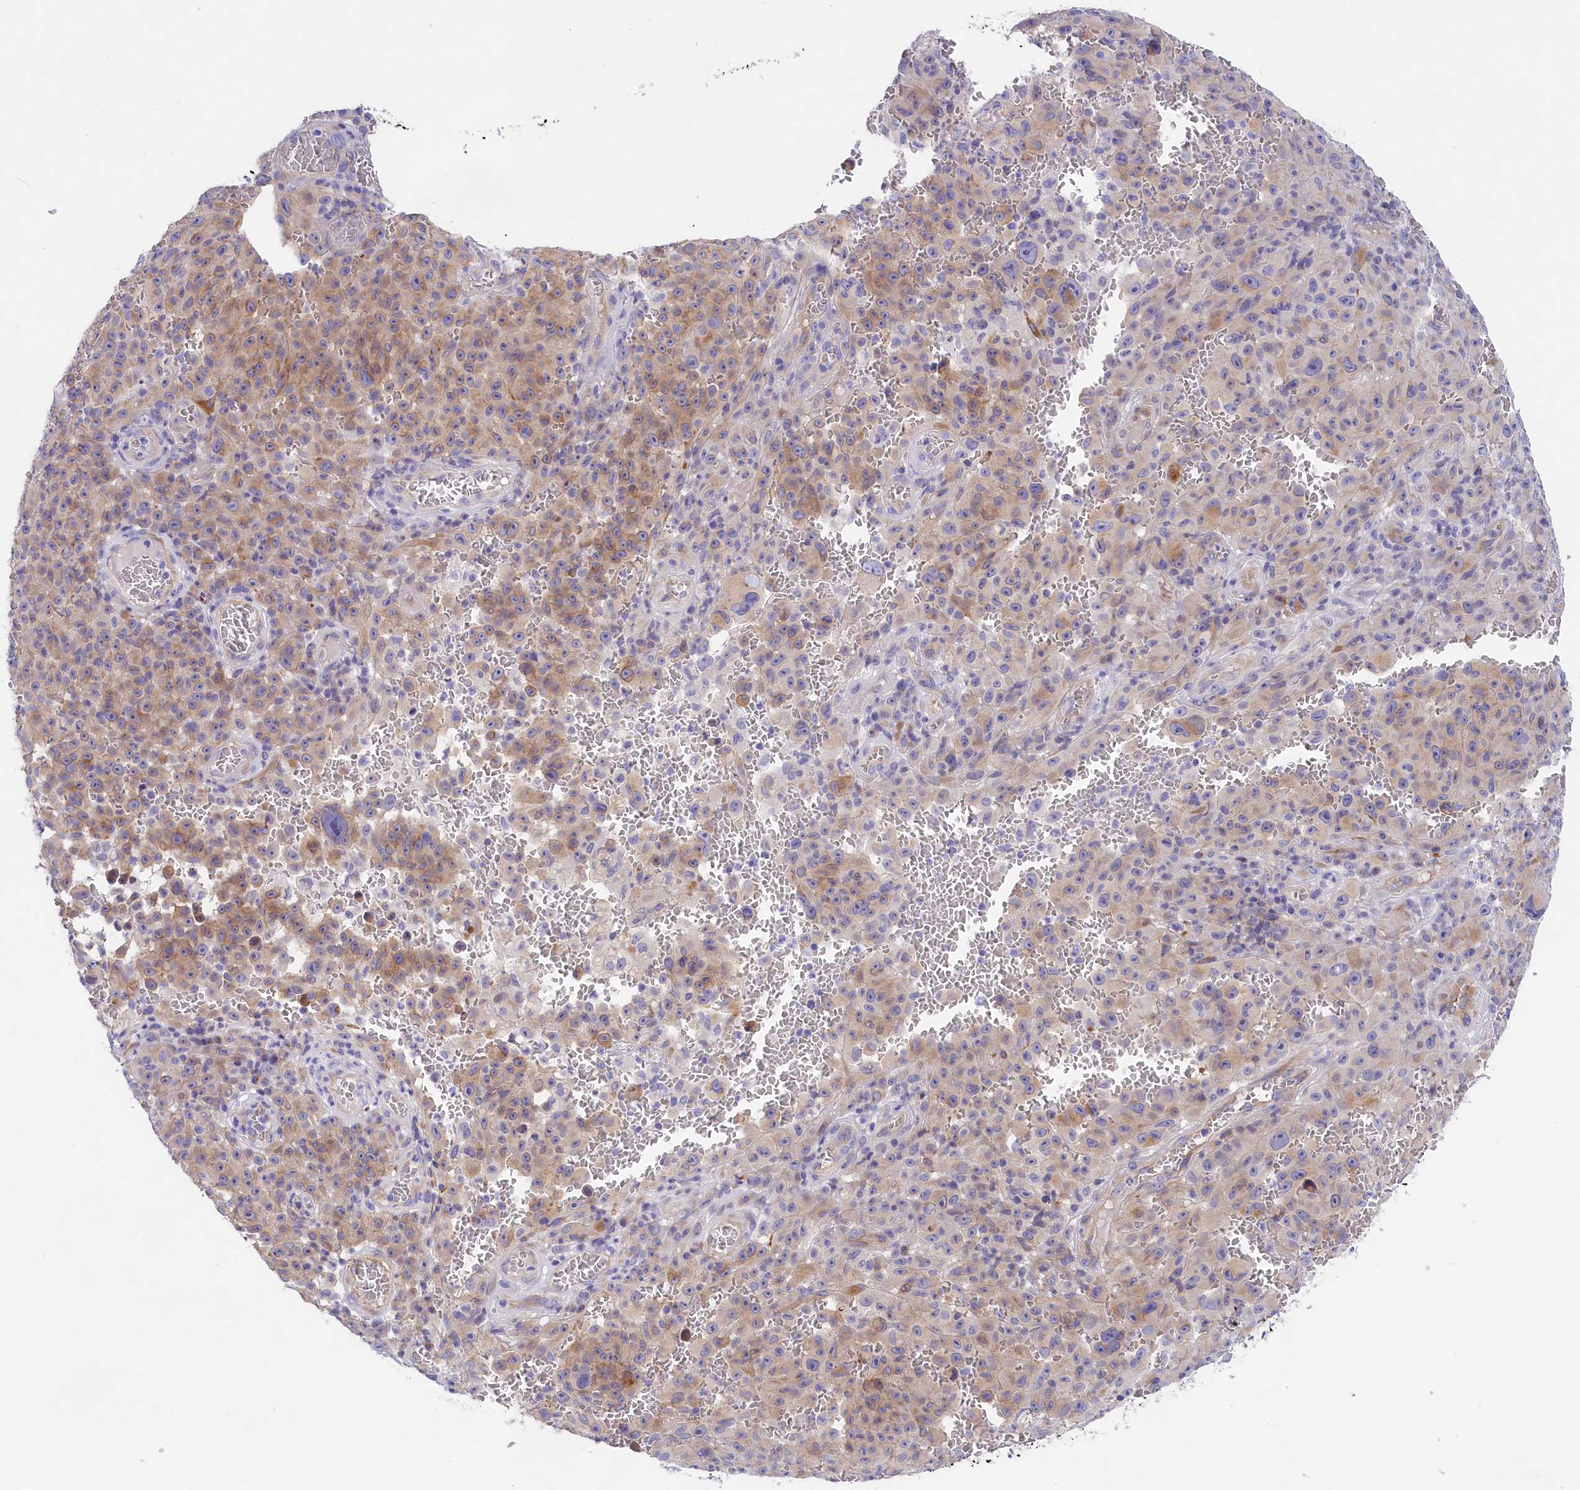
{"staining": {"intensity": "moderate", "quantity": "25%-75%", "location": "cytoplasmic/membranous"}, "tissue": "melanoma", "cell_type": "Tumor cells", "image_type": "cancer", "snomed": [{"axis": "morphology", "description": "Malignant melanoma, NOS"}, {"axis": "topography", "description": "Skin"}], "caption": "An image of human malignant melanoma stained for a protein reveals moderate cytoplasmic/membranous brown staining in tumor cells.", "gene": "PPP1R13L", "patient": {"sex": "female", "age": 82}}